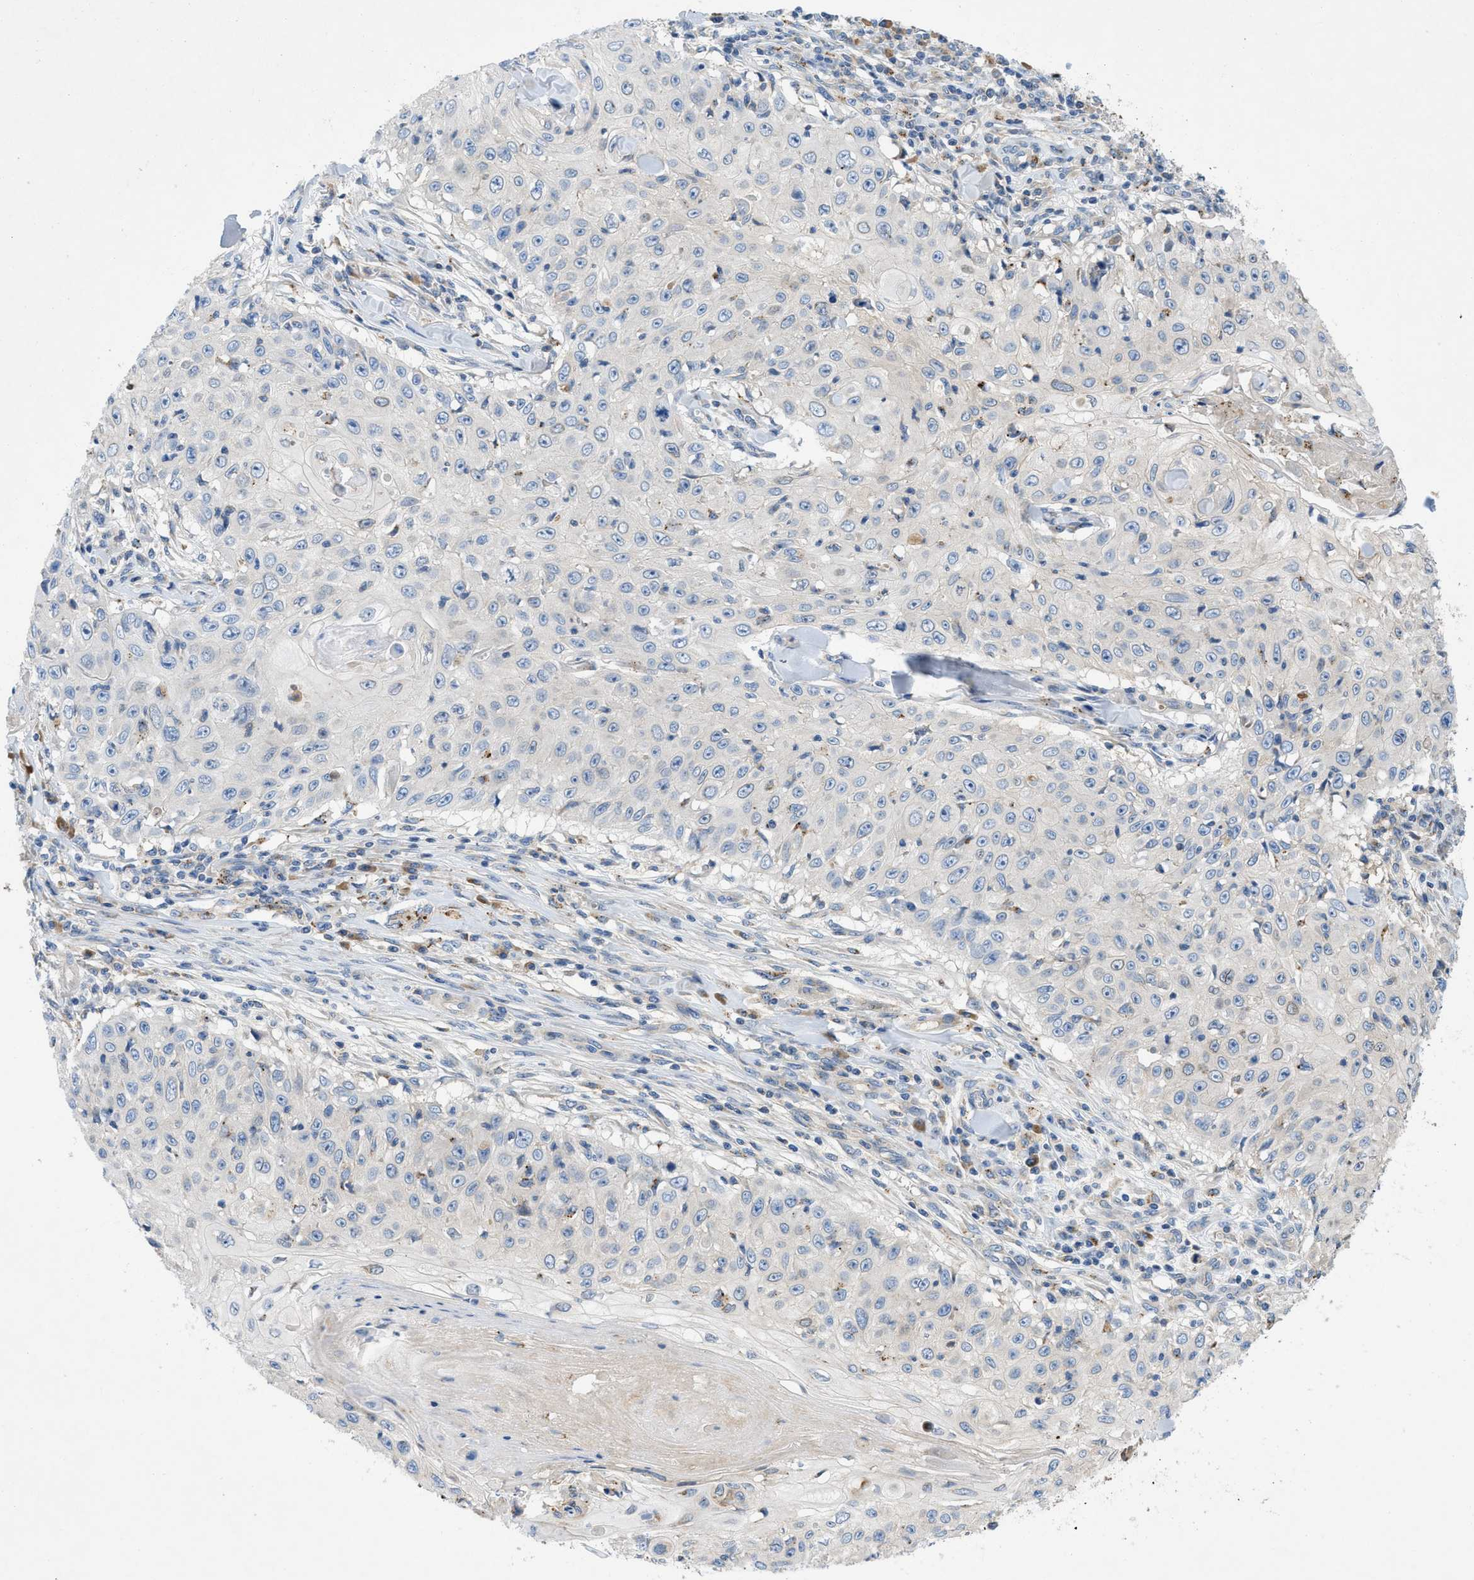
{"staining": {"intensity": "negative", "quantity": "none", "location": "none"}, "tissue": "skin cancer", "cell_type": "Tumor cells", "image_type": "cancer", "snomed": [{"axis": "morphology", "description": "Squamous cell carcinoma, NOS"}, {"axis": "topography", "description": "Skin"}], "caption": "Tumor cells are negative for protein expression in human skin cancer.", "gene": "TMEM248", "patient": {"sex": "male", "age": 86}}